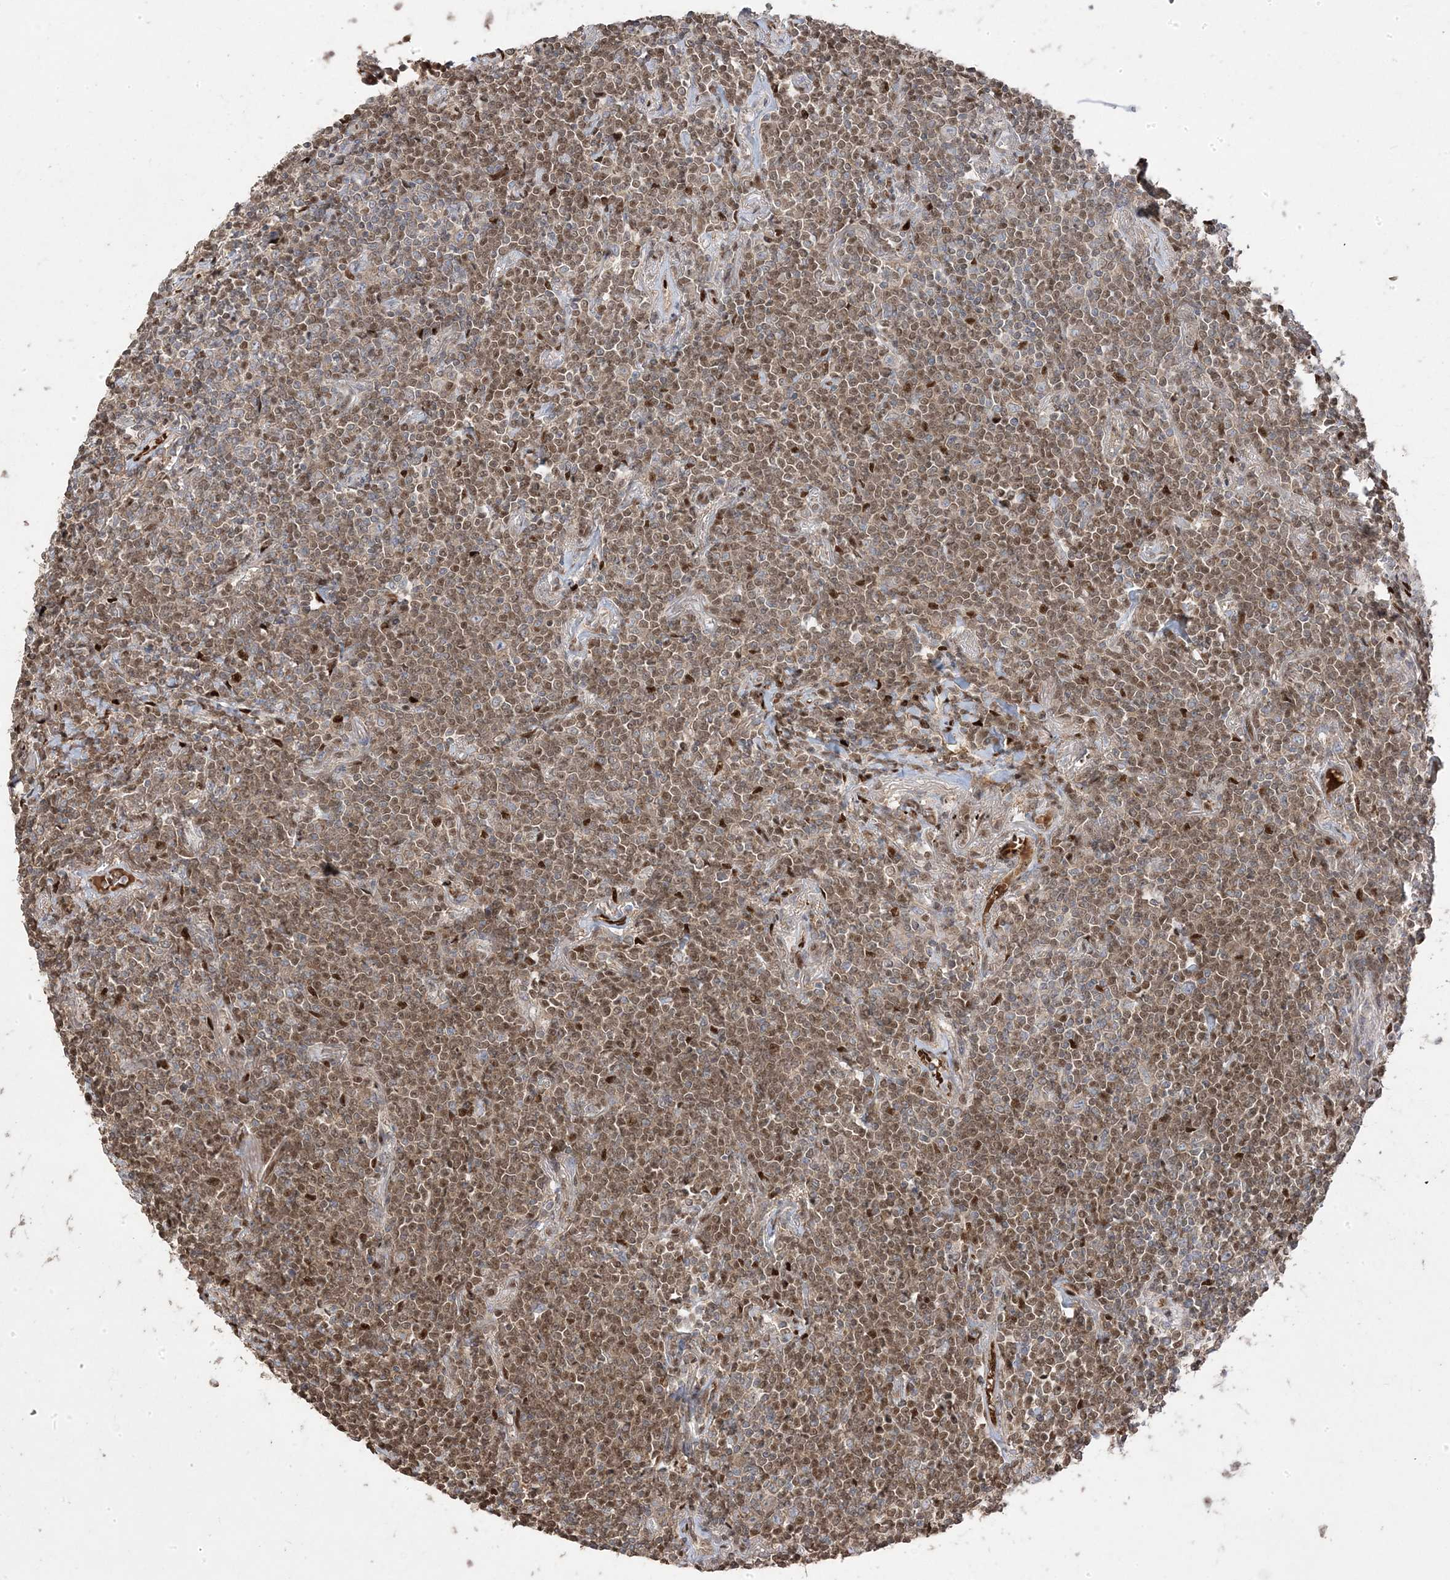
{"staining": {"intensity": "moderate", "quantity": ">75%", "location": "cytoplasmic/membranous,nuclear"}, "tissue": "lymphoma", "cell_type": "Tumor cells", "image_type": "cancer", "snomed": [{"axis": "morphology", "description": "Malignant lymphoma, non-Hodgkin's type, Low grade"}, {"axis": "topography", "description": "Lung"}], "caption": "Human lymphoma stained for a protein (brown) displays moderate cytoplasmic/membranous and nuclear positive positivity in about >75% of tumor cells.", "gene": "PPOX", "patient": {"sex": "female", "age": 71}}